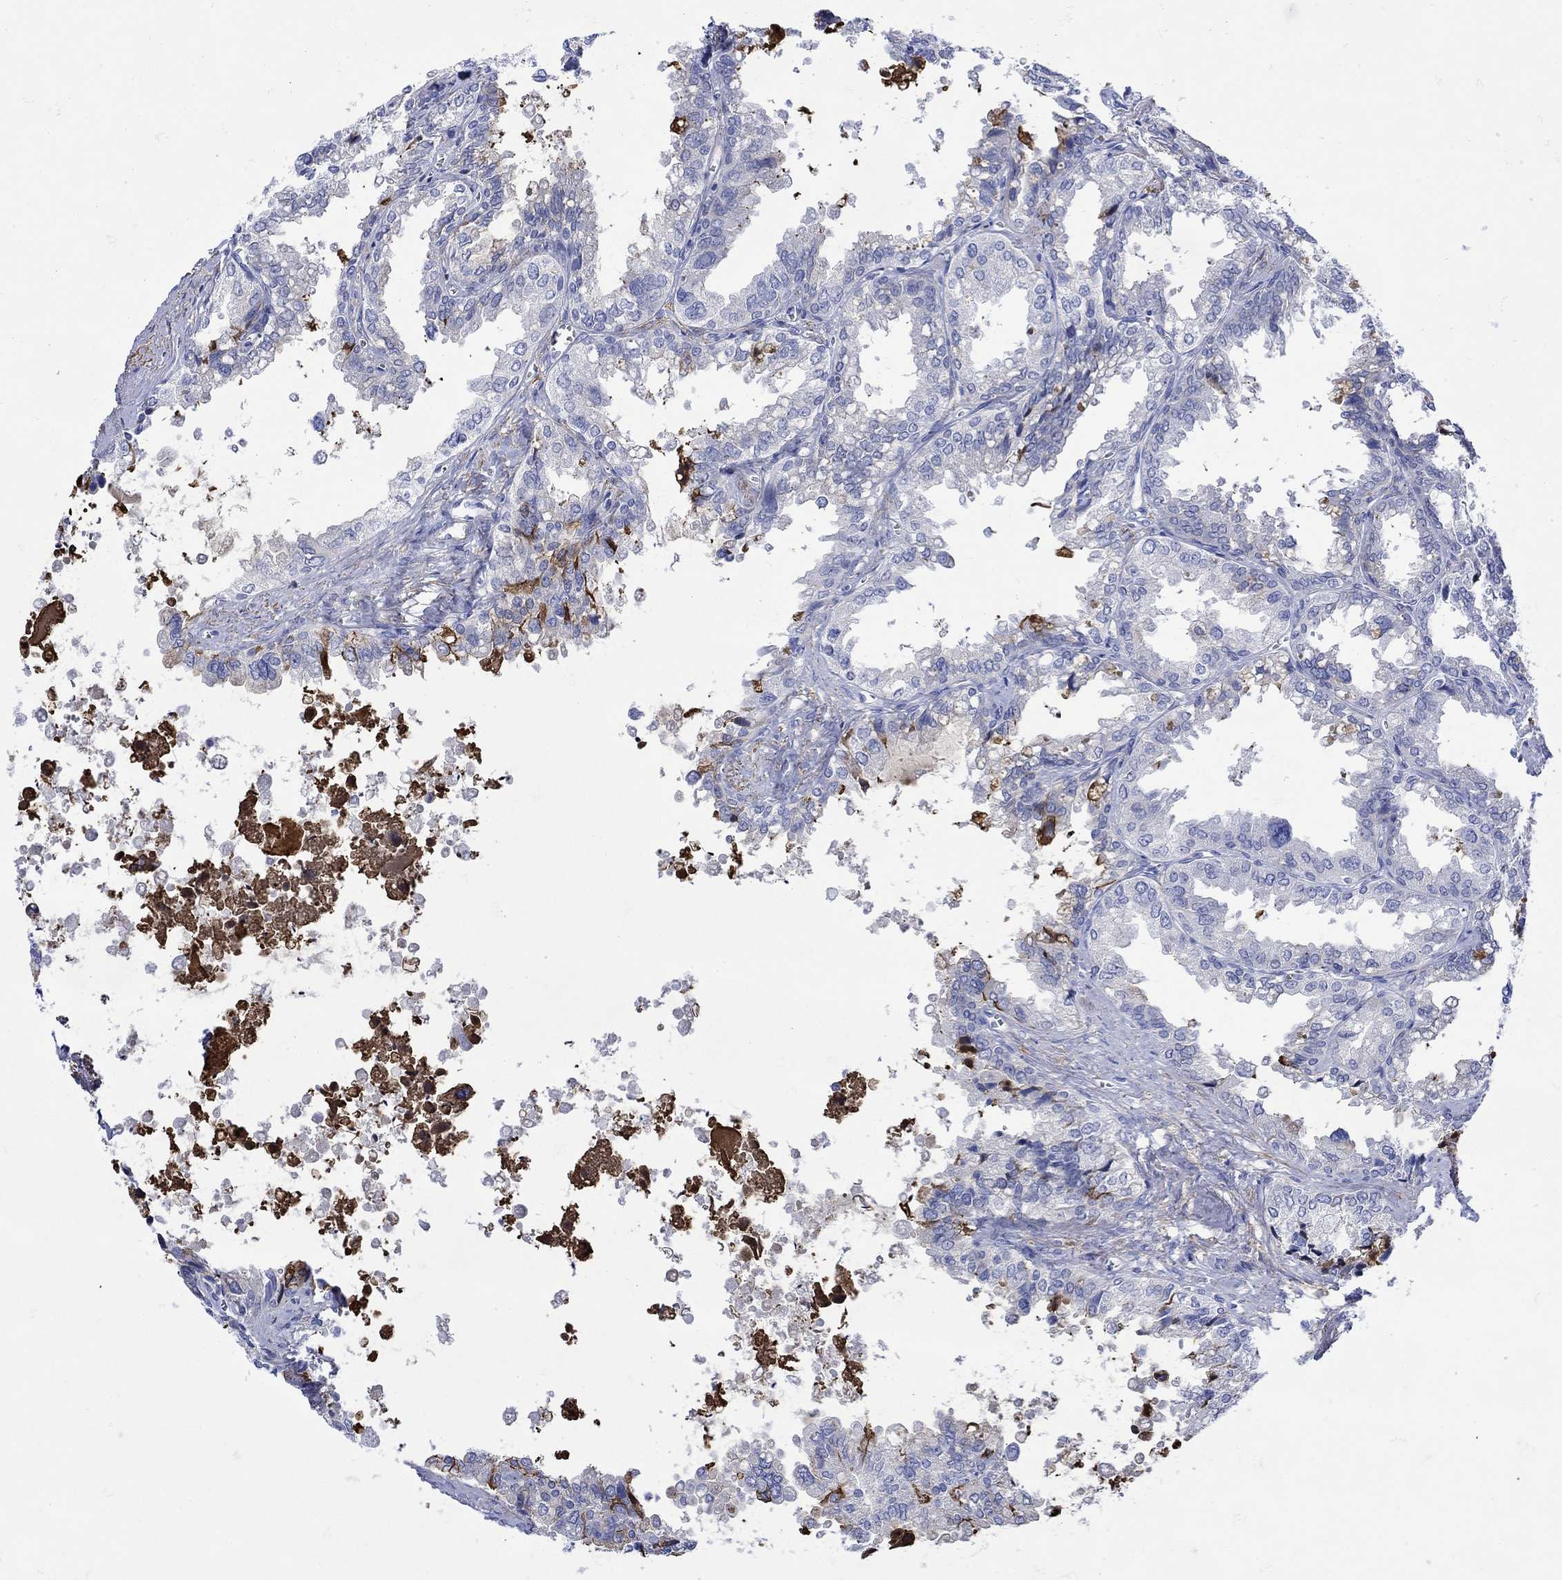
{"staining": {"intensity": "negative", "quantity": "none", "location": "none"}, "tissue": "seminal vesicle", "cell_type": "Glandular cells", "image_type": "normal", "snomed": [{"axis": "morphology", "description": "Normal tissue, NOS"}, {"axis": "topography", "description": "Seminal veicle"}], "caption": "There is no significant staining in glandular cells of seminal vesicle. Nuclei are stained in blue.", "gene": "ANKMY1", "patient": {"sex": "male", "age": 67}}